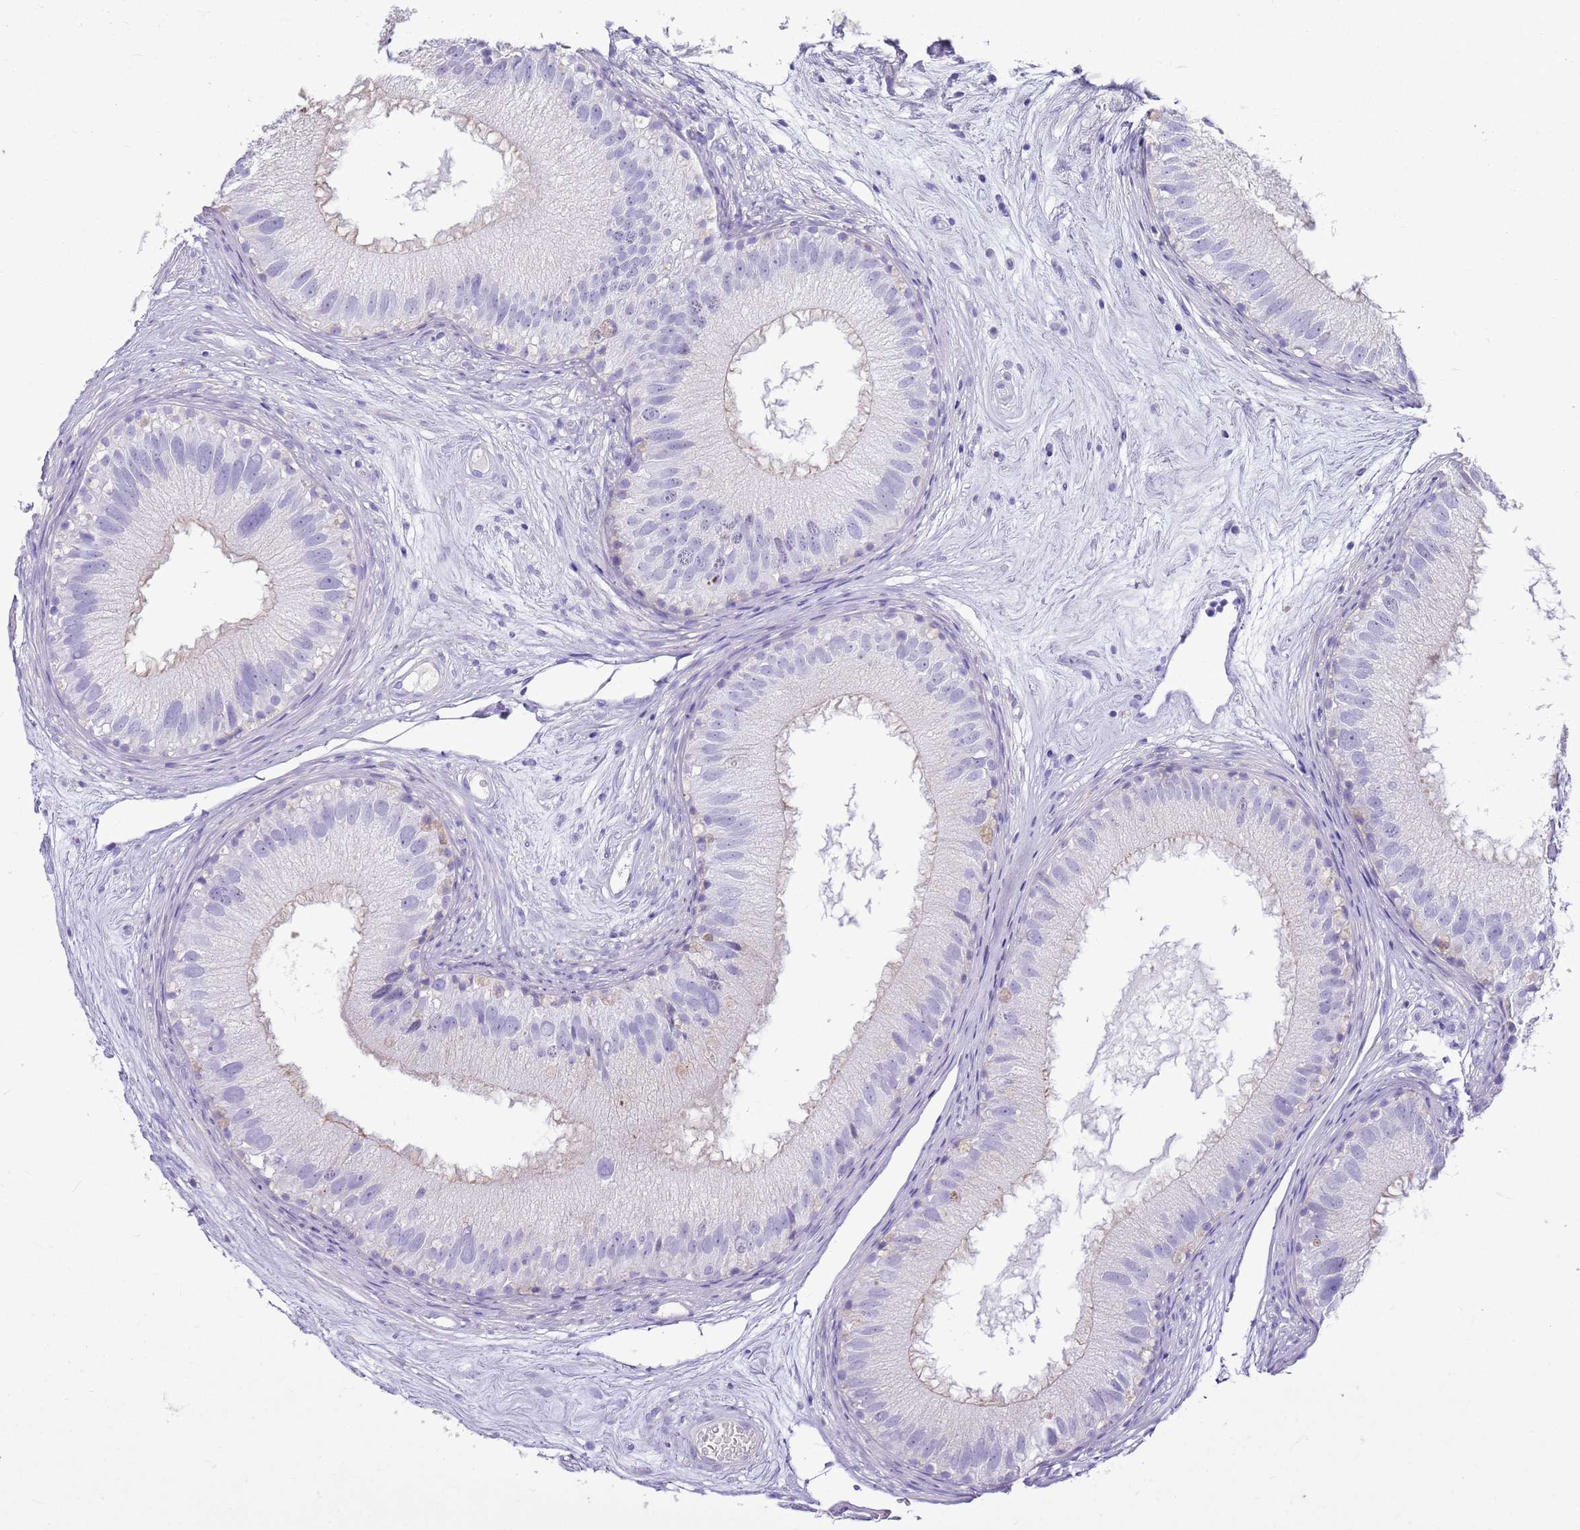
{"staining": {"intensity": "negative", "quantity": "none", "location": "none"}, "tissue": "epididymis", "cell_type": "Glandular cells", "image_type": "normal", "snomed": [{"axis": "morphology", "description": "Normal tissue, NOS"}, {"axis": "topography", "description": "Epididymis"}], "caption": "Immunohistochemistry of benign epididymis demonstrates no positivity in glandular cells. The staining is performed using DAB (3,3'-diaminobenzidine) brown chromogen with nuclei counter-stained in using hematoxylin.", "gene": "CNPPD1", "patient": {"sex": "male", "age": 77}}